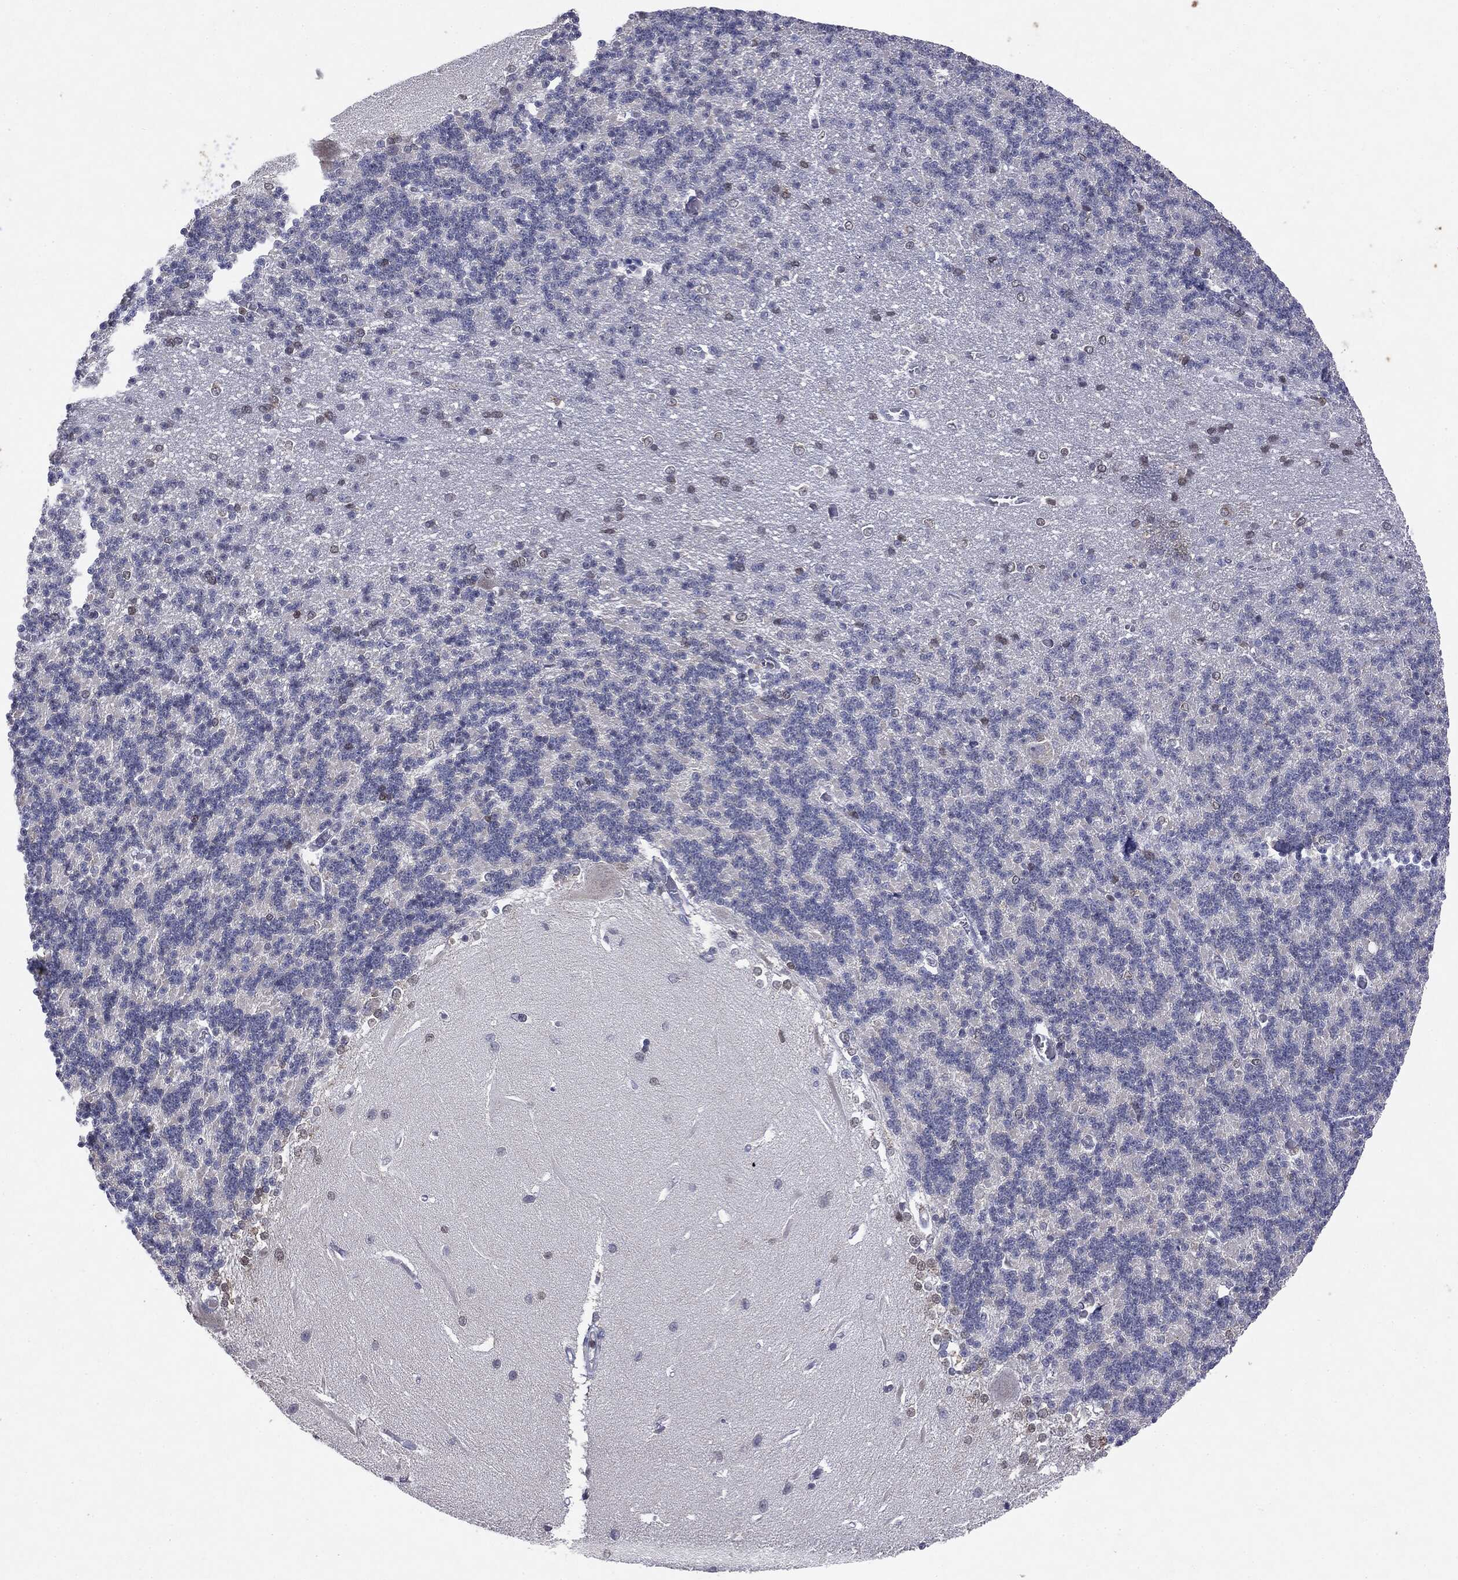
{"staining": {"intensity": "negative", "quantity": "none", "location": "none"}, "tissue": "cerebellum", "cell_type": "Cells in granular layer", "image_type": "normal", "snomed": [{"axis": "morphology", "description": "Normal tissue, NOS"}, {"axis": "topography", "description": "Cerebellum"}], "caption": "A high-resolution histopathology image shows IHC staining of benign cerebellum, which exhibits no significant staining in cells in granular layer.", "gene": "KIF2C", "patient": {"sex": "male", "age": 37}}